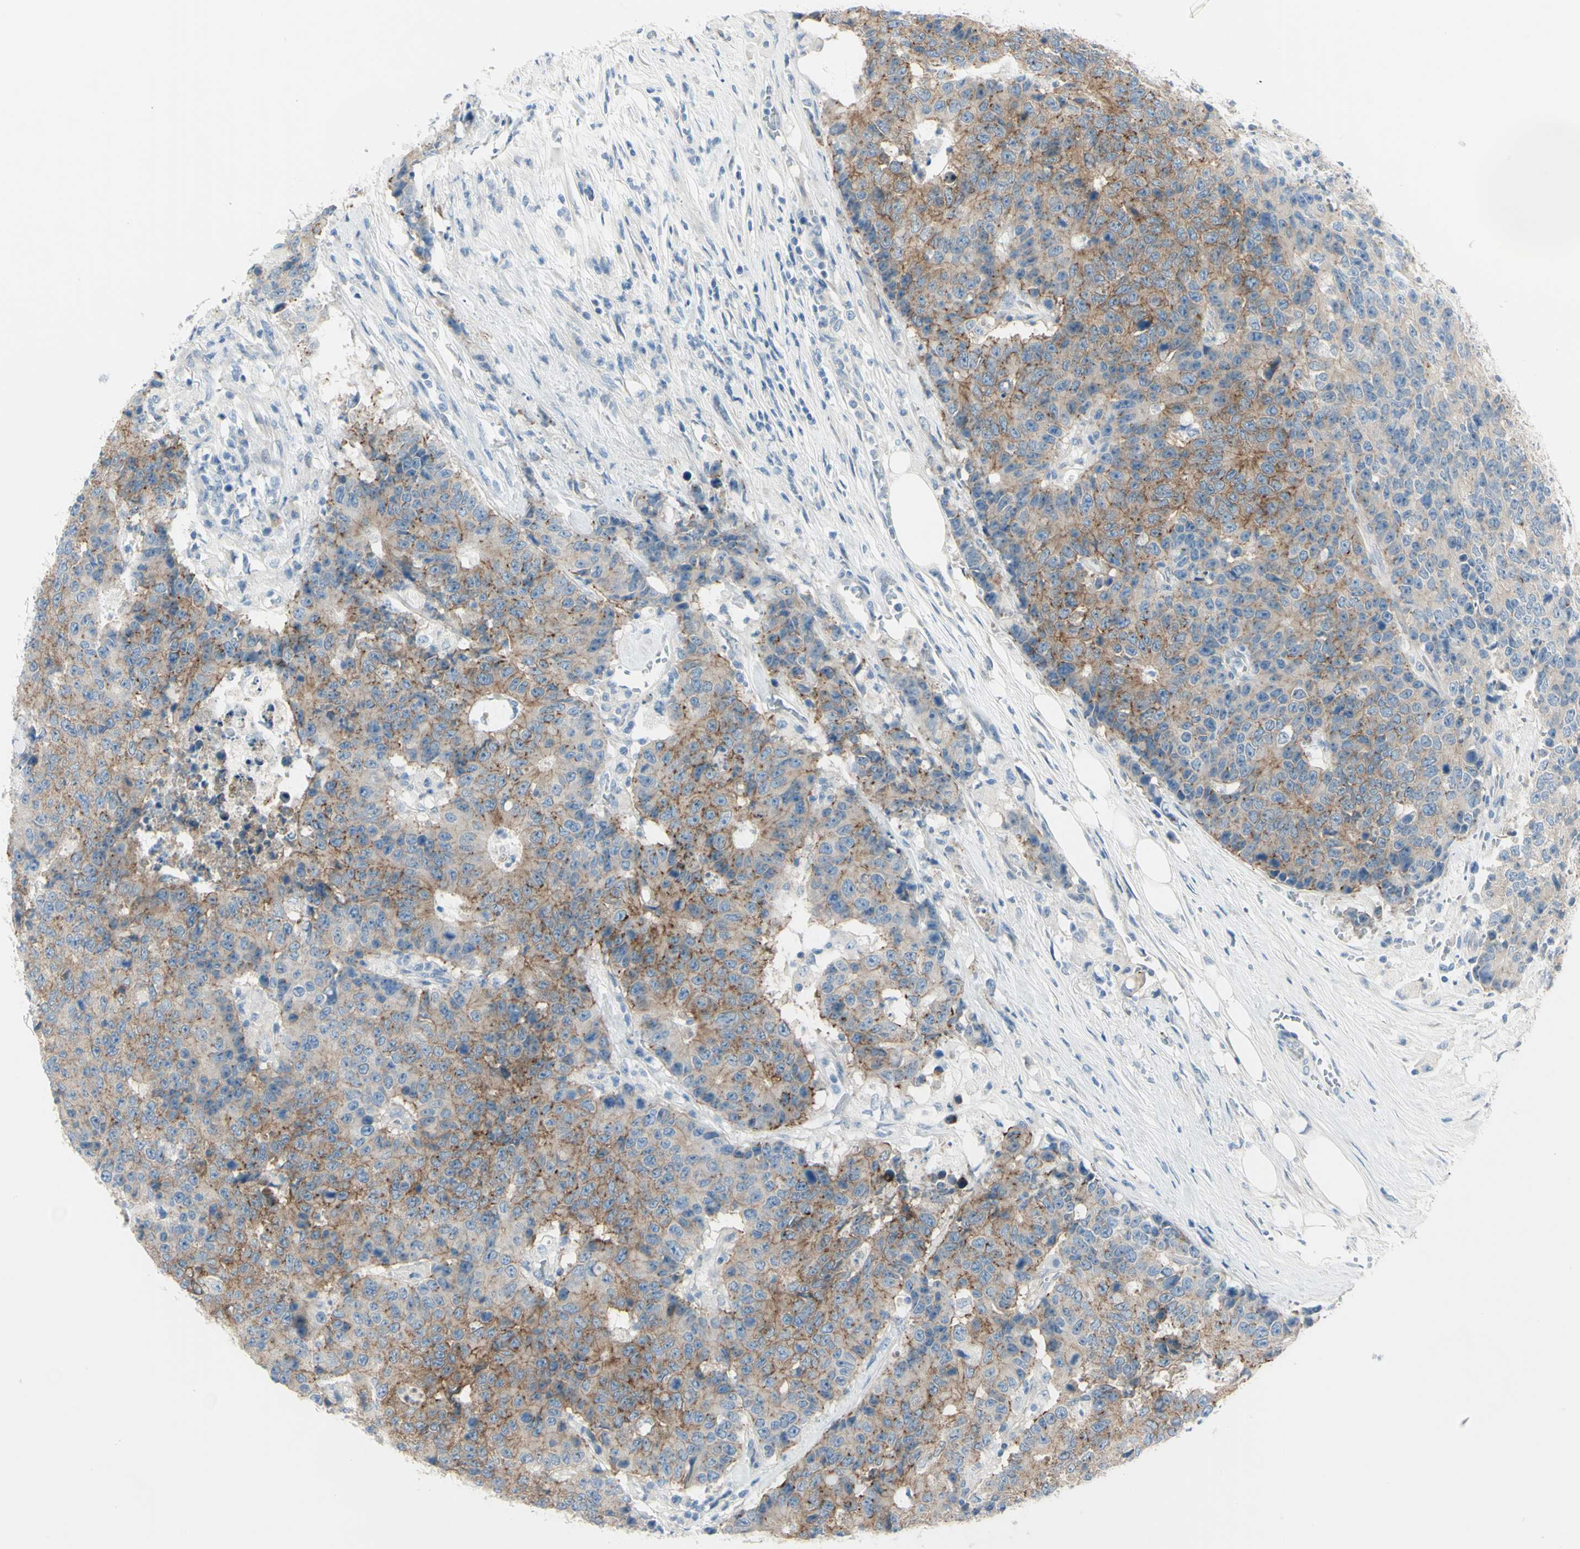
{"staining": {"intensity": "moderate", "quantity": ">75%", "location": "cytoplasmic/membranous"}, "tissue": "colorectal cancer", "cell_type": "Tumor cells", "image_type": "cancer", "snomed": [{"axis": "morphology", "description": "Adenocarcinoma, NOS"}, {"axis": "topography", "description": "Colon"}], "caption": "This image shows immunohistochemistry staining of human adenocarcinoma (colorectal), with medium moderate cytoplasmic/membranous staining in approximately >75% of tumor cells.", "gene": "LRRK1", "patient": {"sex": "female", "age": 86}}